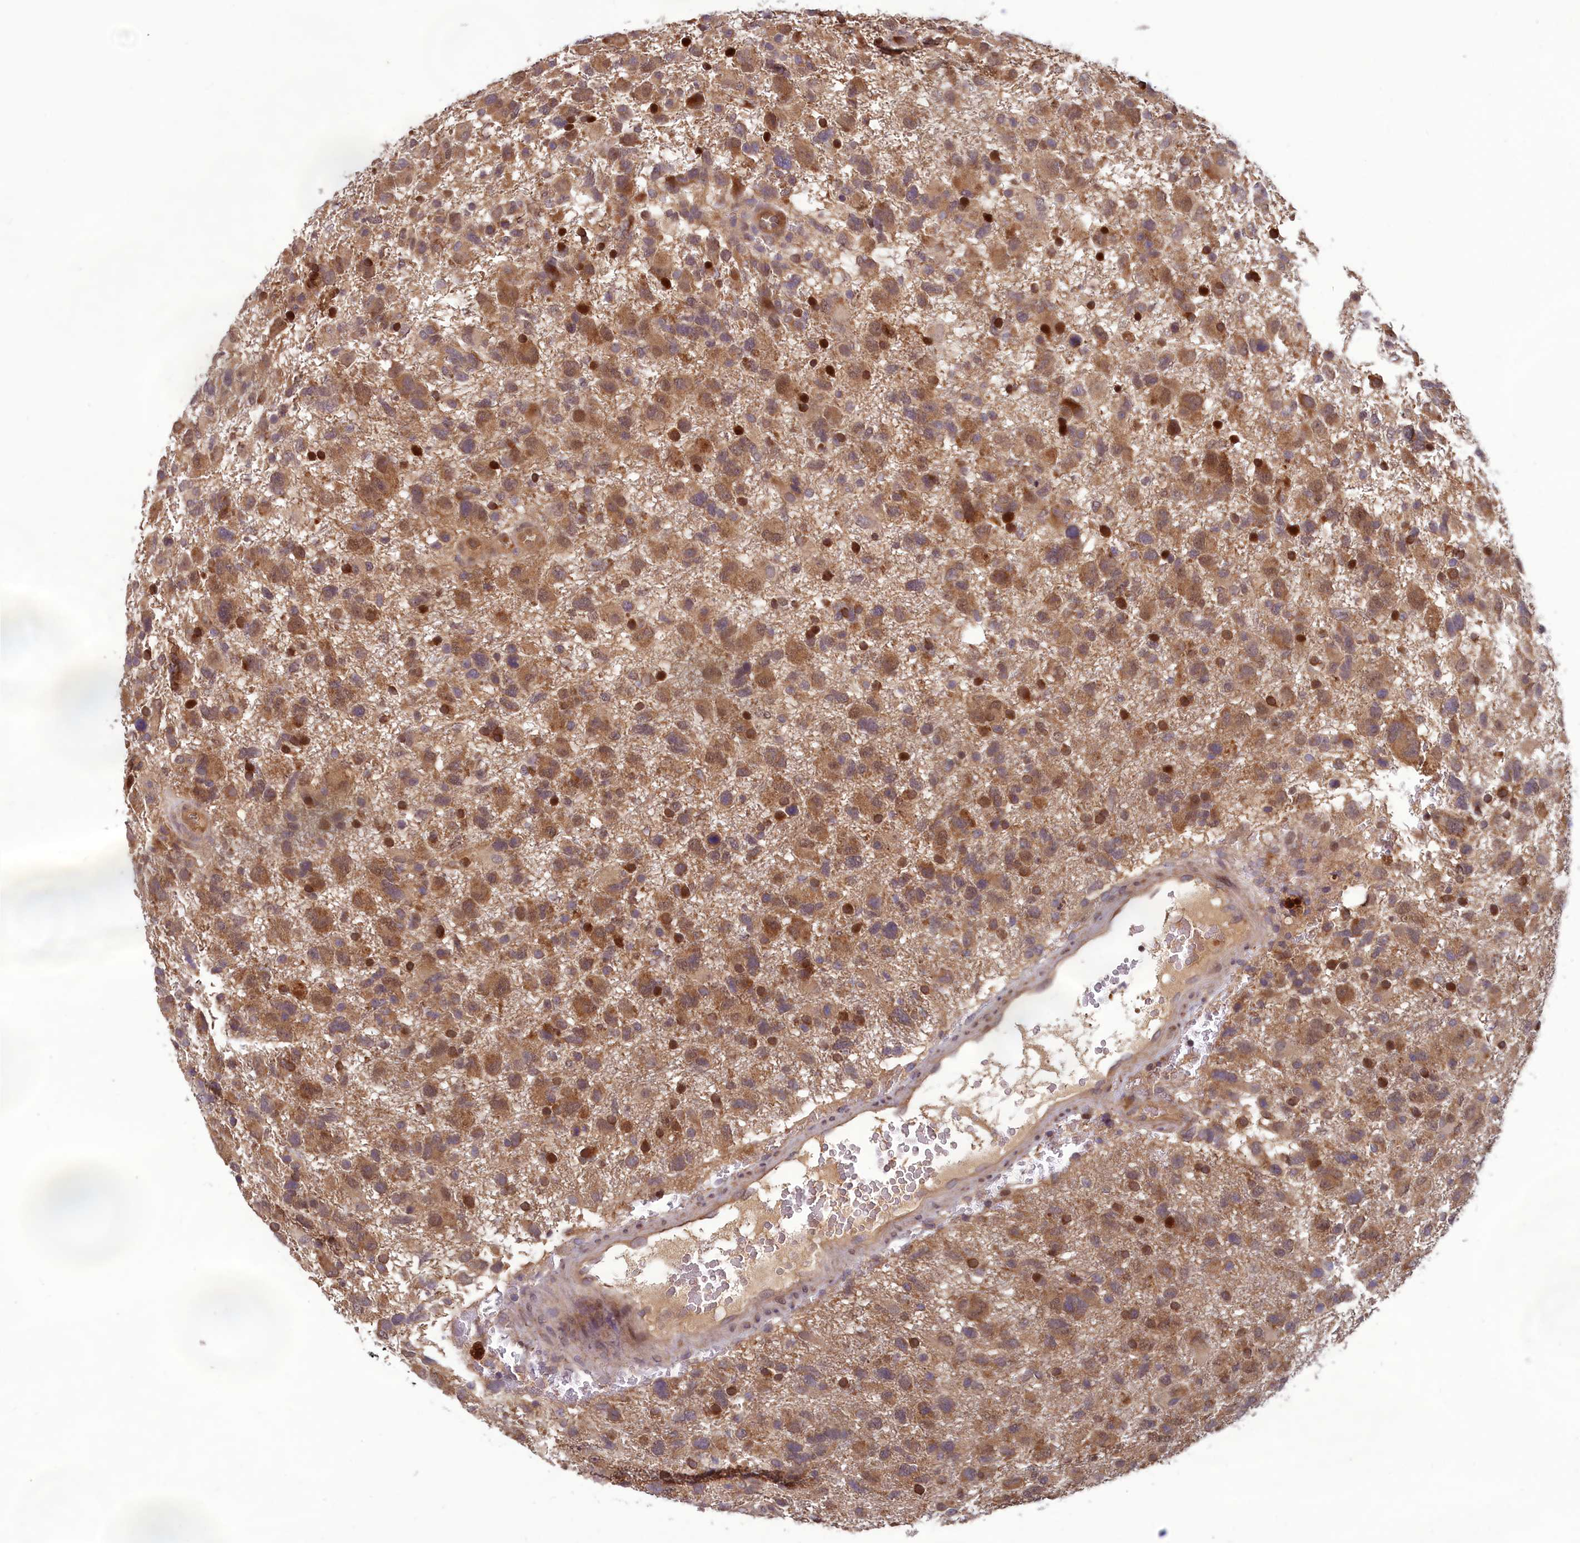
{"staining": {"intensity": "moderate", "quantity": ">75%", "location": "cytoplasmic/membranous,nuclear"}, "tissue": "glioma", "cell_type": "Tumor cells", "image_type": "cancer", "snomed": [{"axis": "morphology", "description": "Glioma, malignant, High grade"}, {"axis": "topography", "description": "Brain"}], "caption": "Human glioma stained with a brown dye exhibits moderate cytoplasmic/membranous and nuclear positive expression in approximately >75% of tumor cells.", "gene": "CCDC15", "patient": {"sex": "male", "age": 61}}